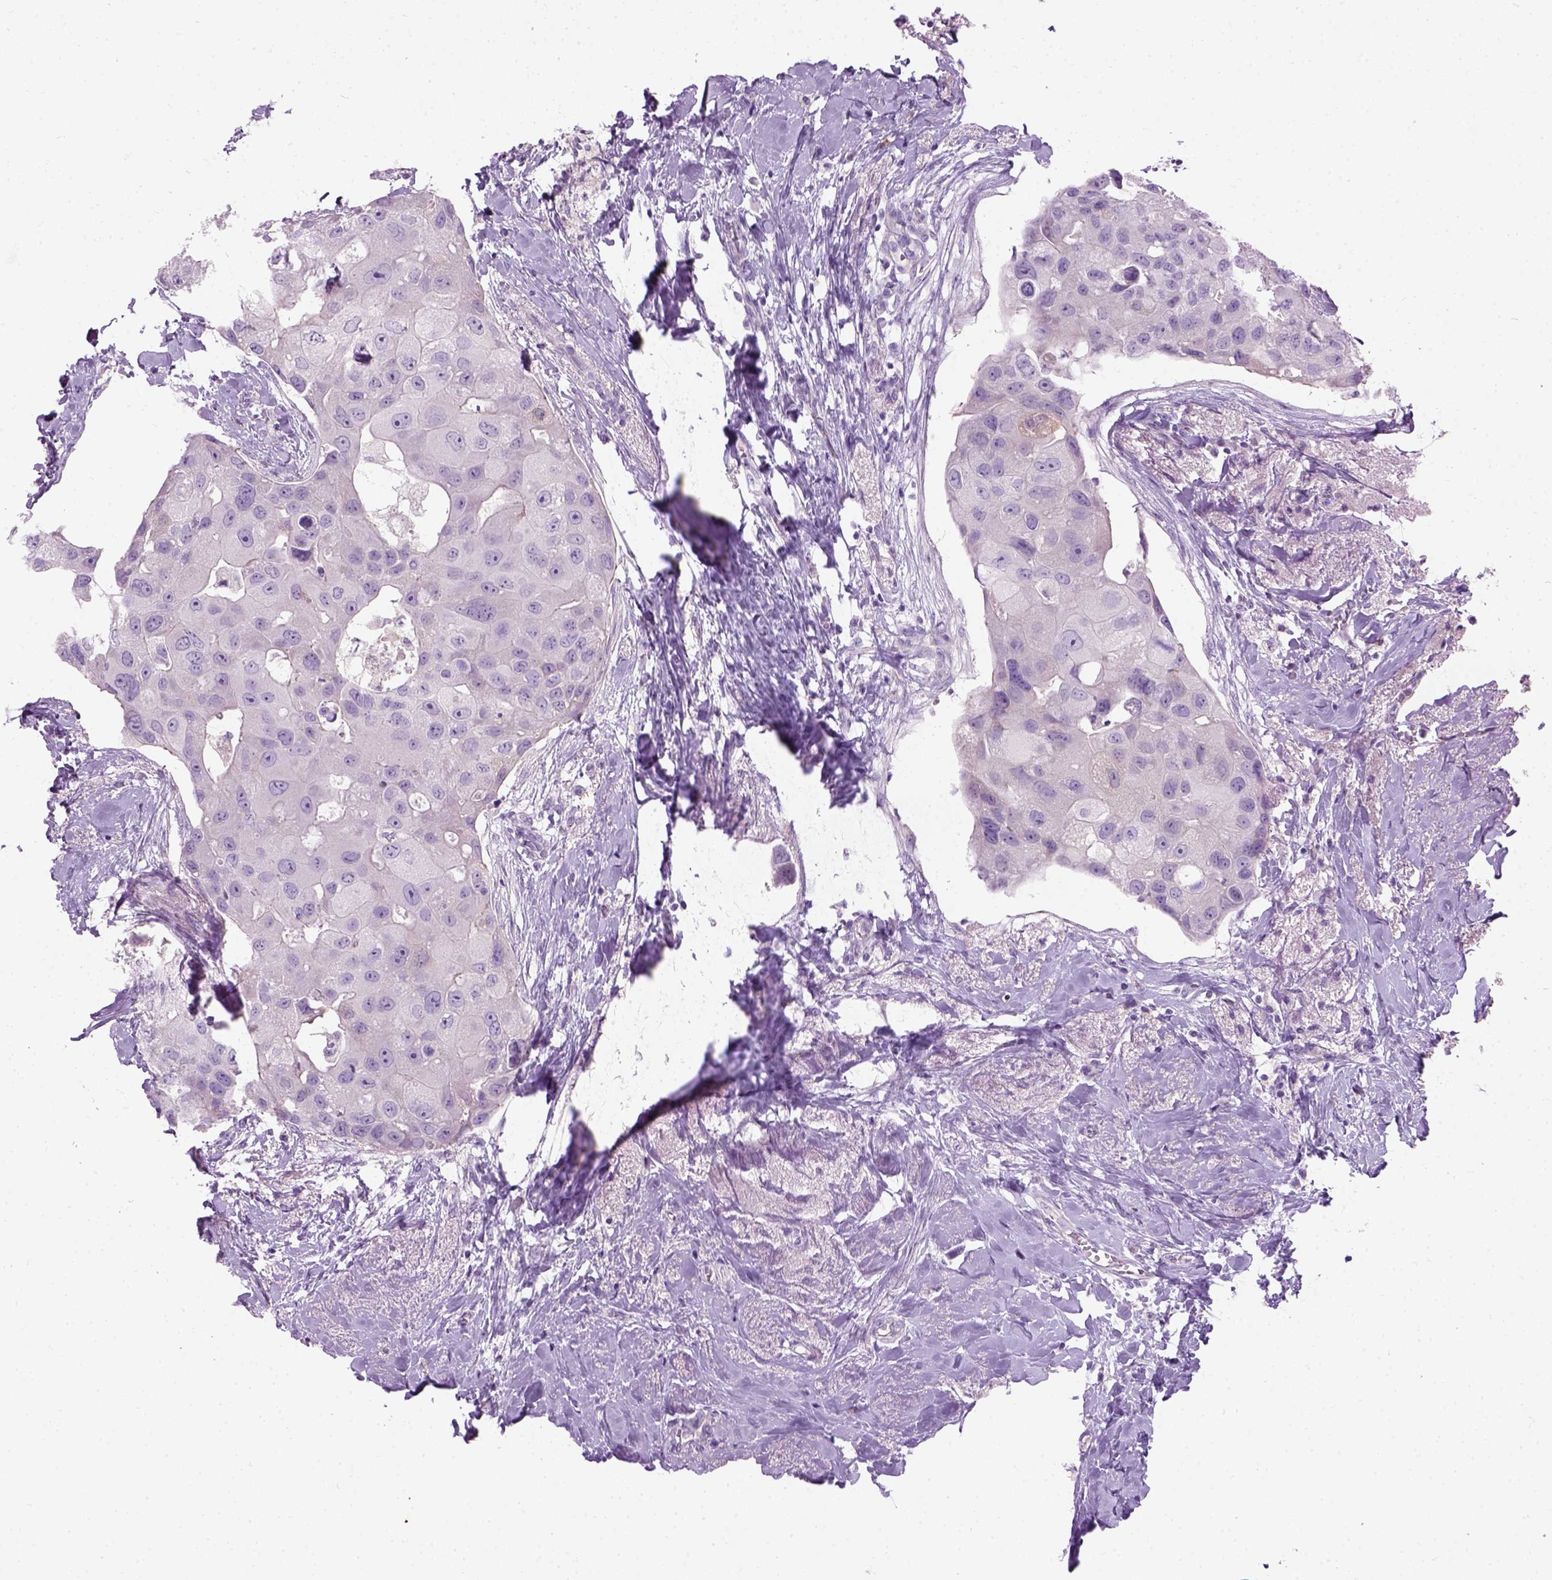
{"staining": {"intensity": "negative", "quantity": "none", "location": "none"}, "tissue": "breast cancer", "cell_type": "Tumor cells", "image_type": "cancer", "snomed": [{"axis": "morphology", "description": "Duct carcinoma"}, {"axis": "topography", "description": "Breast"}], "caption": "Breast cancer was stained to show a protein in brown. There is no significant staining in tumor cells. The staining was performed using DAB to visualize the protein expression in brown, while the nuclei were stained in blue with hematoxylin (Magnification: 20x).", "gene": "GABRB2", "patient": {"sex": "female", "age": 43}}